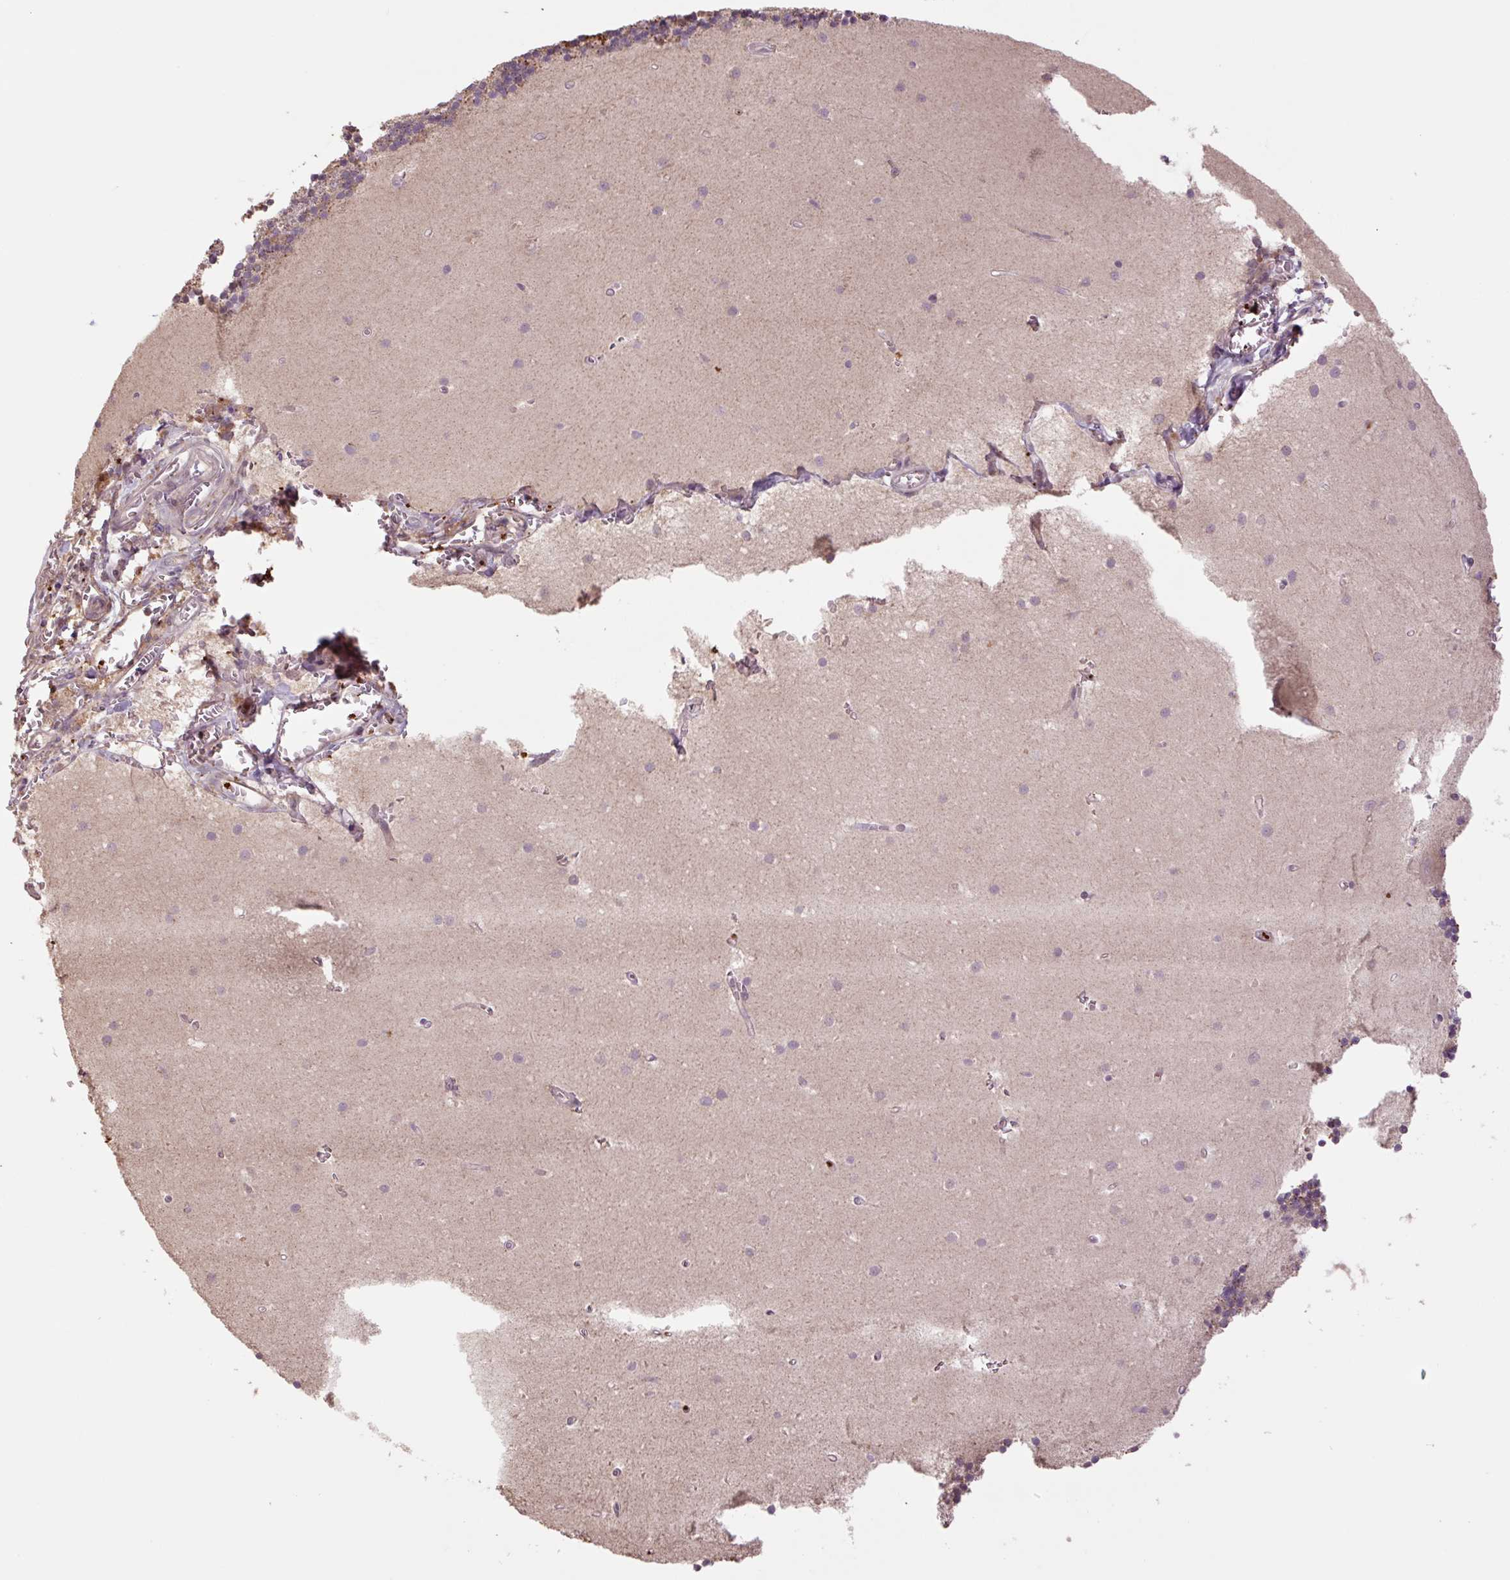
{"staining": {"intensity": "moderate", "quantity": "25%-75%", "location": "cytoplasmic/membranous"}, "tissue": "cerebellum", "cell_type": "Cells in granular layer", "image_type": "normal", "snomed": [{"axis": "morphology", "description": "Normal tissue, NOS"}, {"axis": "topography", "description": "Cerebellum"}], "caption": "The photomicrograph demonstrates staining of normal cerebellum, revealing moderate cytoplasmic/membranous protein expression (brown color) within cells in granular layer. (IHC, brightfield microscopy, high magnification).", "gene": "TMEM160", "patient": {"sex": "male", "age": 54}}